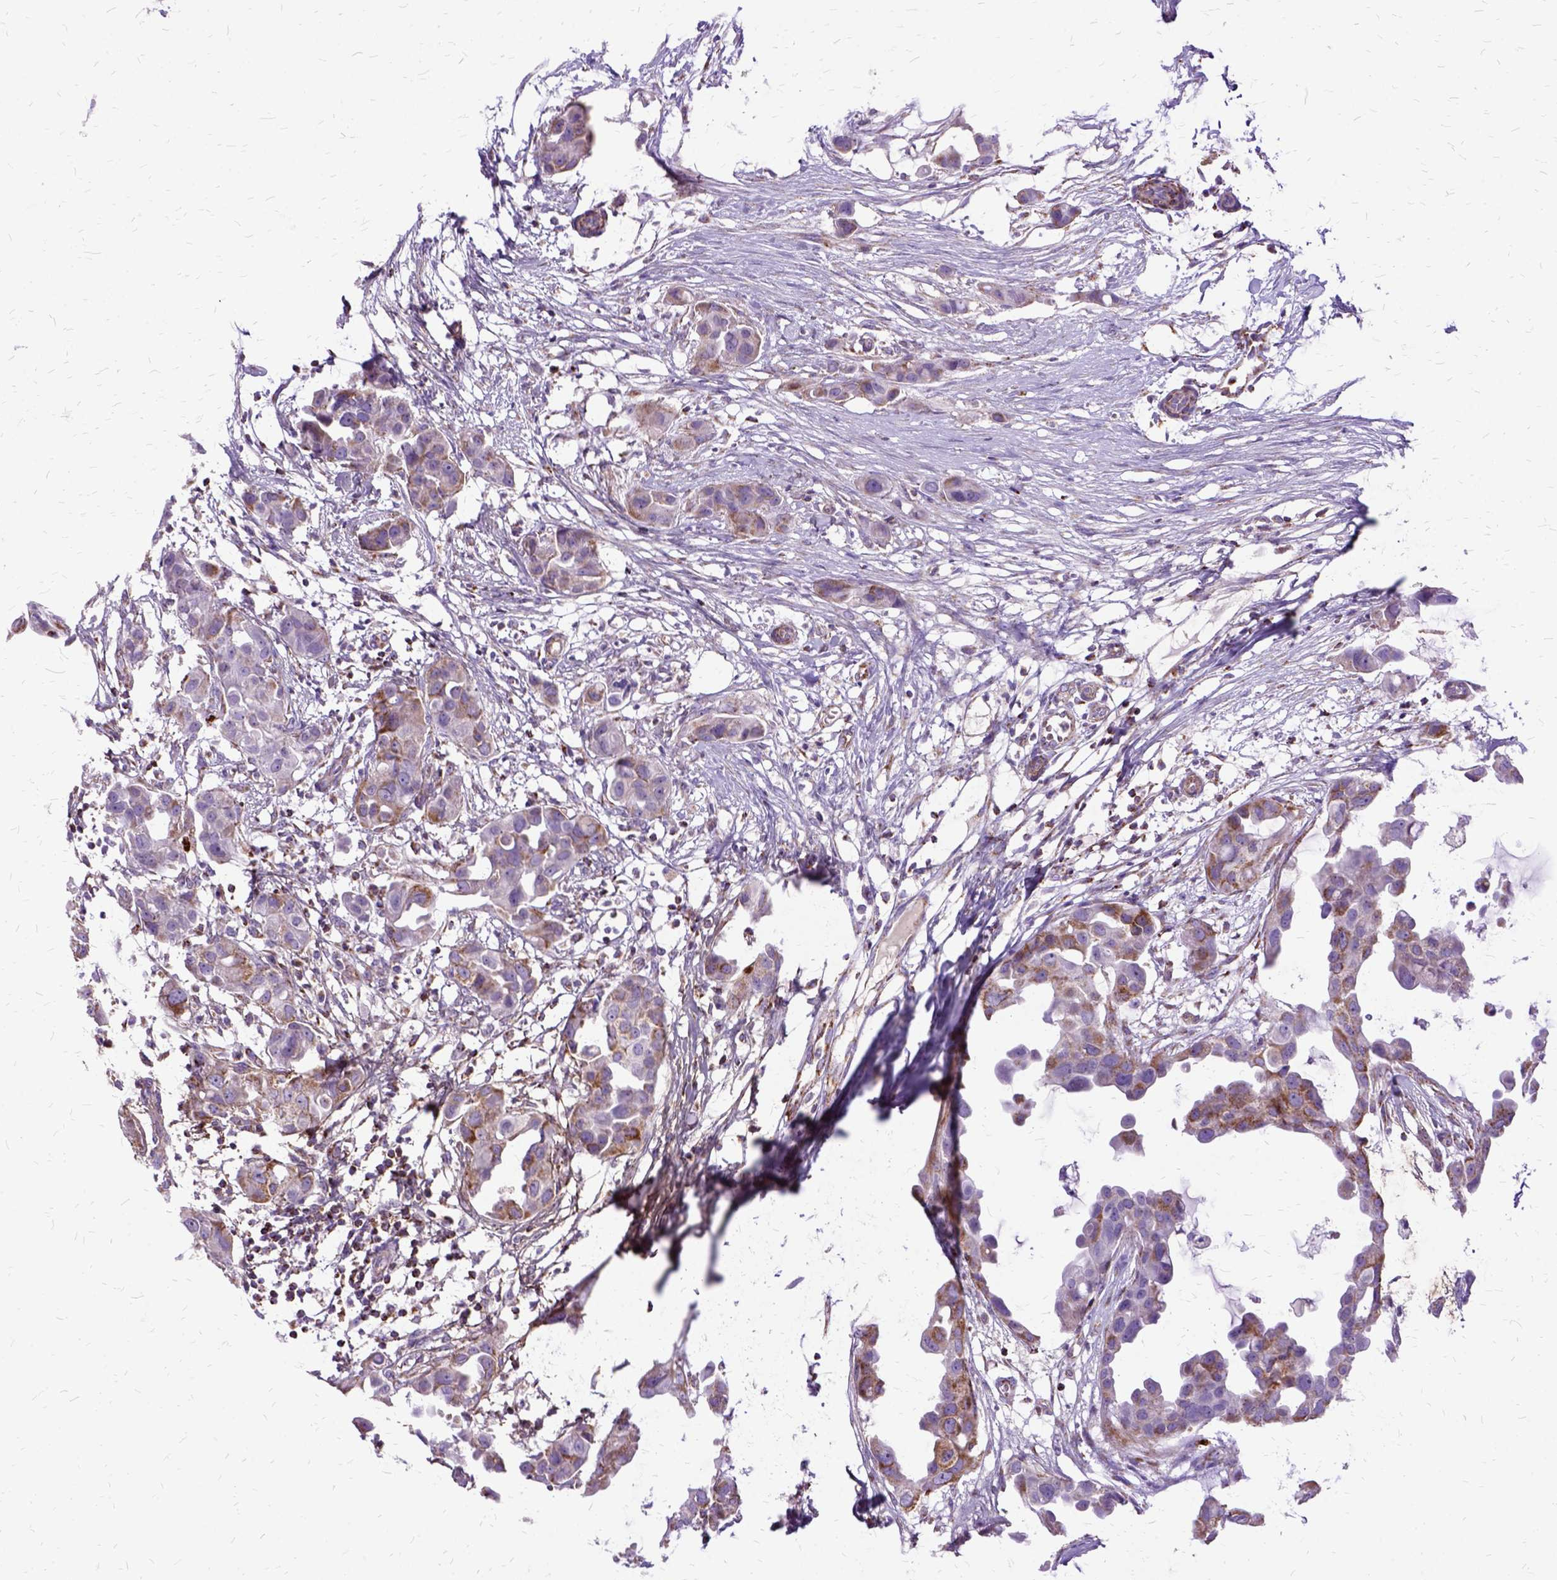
{"staining": {"intensity": "moderate", "quantity": "25%-75%", "location": "cytoplasmic/membranous"}, "tissue": "breast cancer", "cell_type": "Tumor cells", "image_type": "cancer", "snomed": [{"axis": "morphology", "description": "Duct carcinoma"}, {"axis": "topography", "description": "Breast"}], "caption": "This micrograph displays immunohistochemistry (IHC) staining of intraductal carcinoma (breast), with medium moderate cytoplasmic/membranous expression in about 25%-75% of tumor cells.", "gene": "OXCT1", "patient": {"sex": "female", "age": 38}}